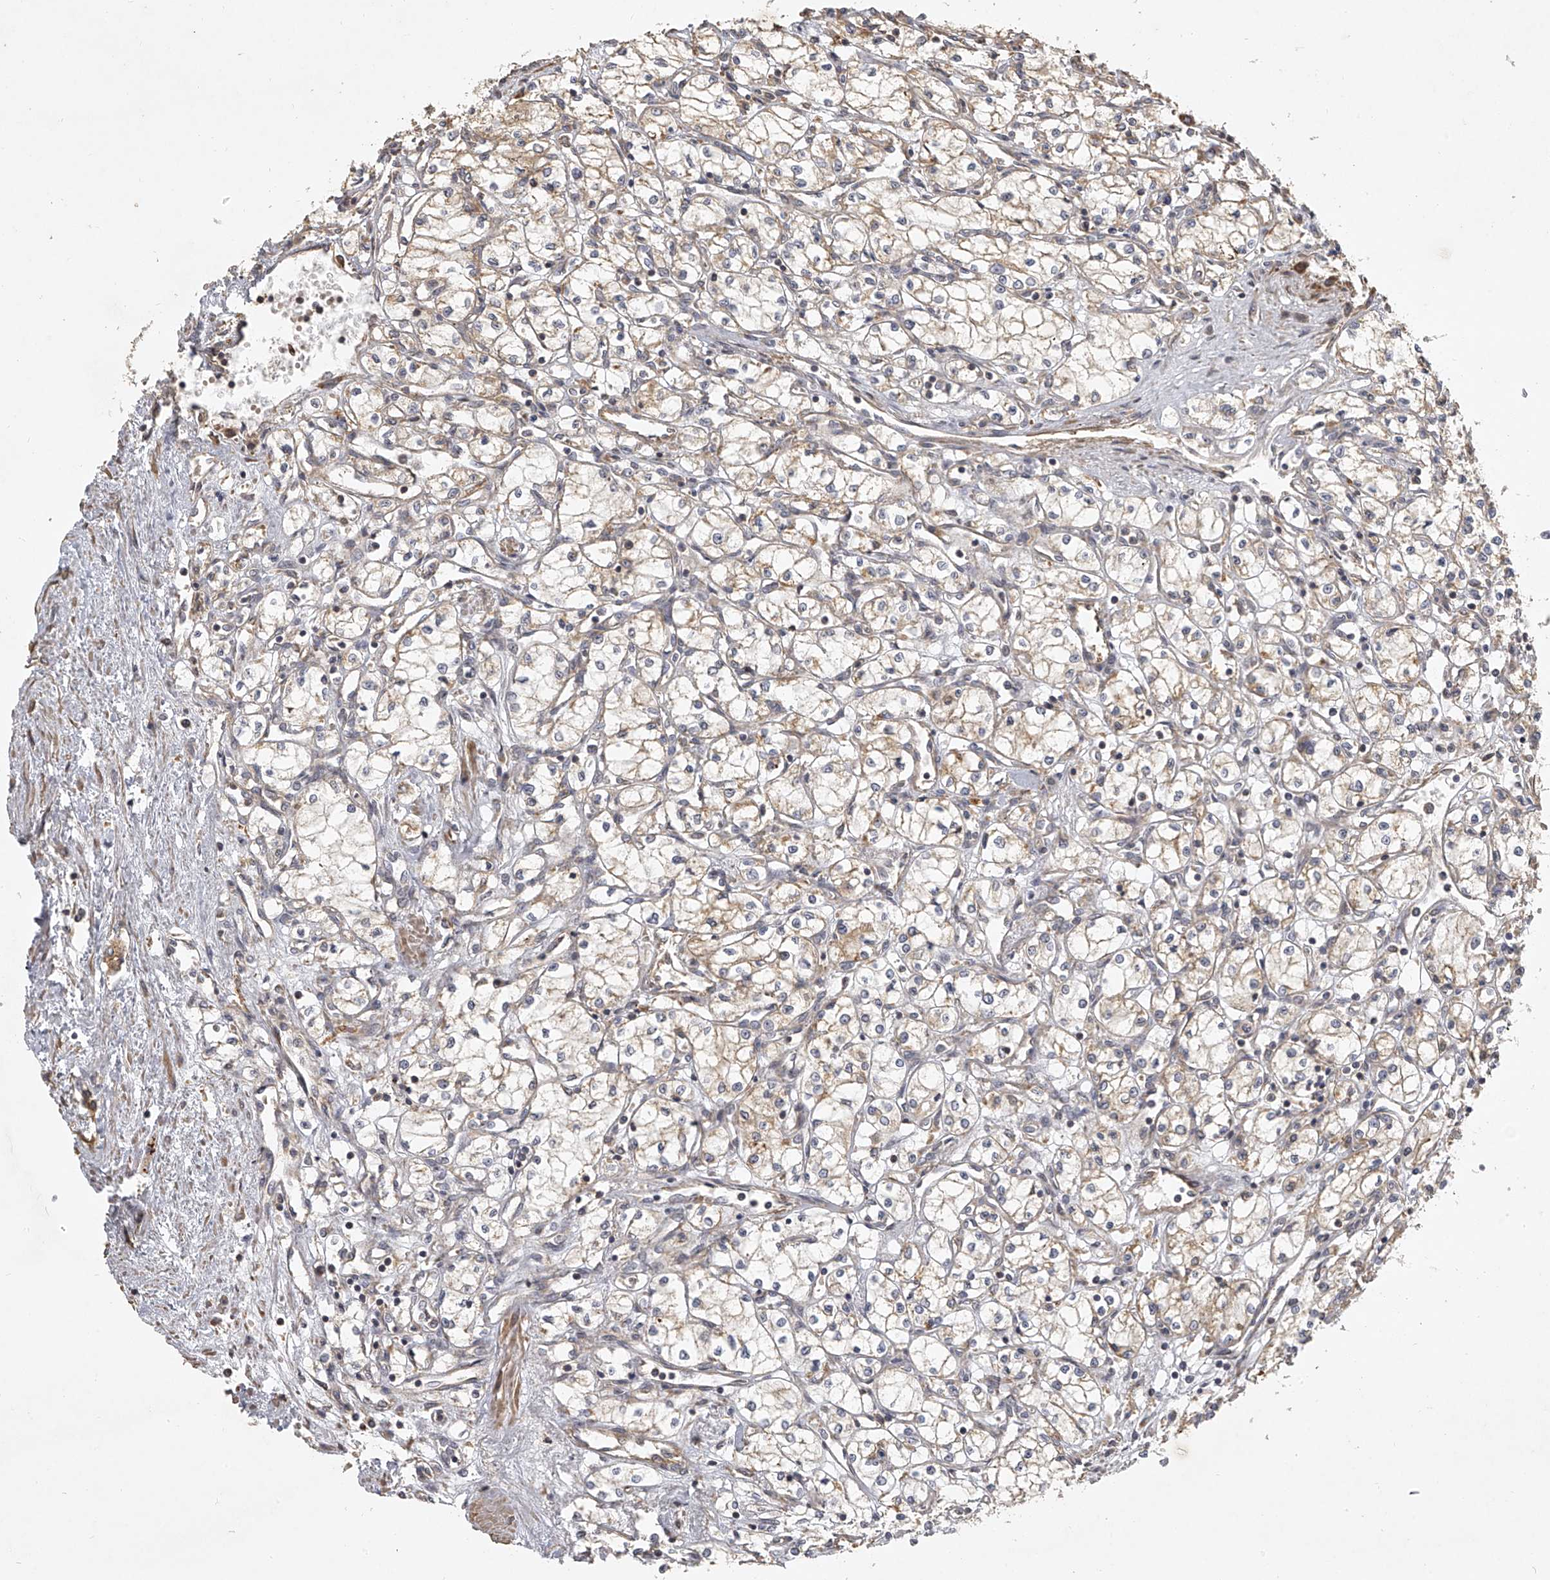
{"staining": {"intensity": "weak", "quantity": "25%-75%", "location": "cytoplasmic/membranous"}, "tissue": "renal cancer", "cell_type": "Tumor cells", "image_type": "cancer", "snomed": [{"axis": "morphology", "description": "Adenocarcinoma, NOS"}, {"axis": "topography", "description": "Kidney"}], "caption": "Brown immunohistochemical staining in human renal cancer (adenocarcinoma) demonstrates weak cytoplasmic/membranous staining in approximately 25%-75% of tumor cells. (DAB IHC with brightfield microscopy, high magnification).", "gene": "DOCK9", "patient": {"sex": "male", "age": 59}}